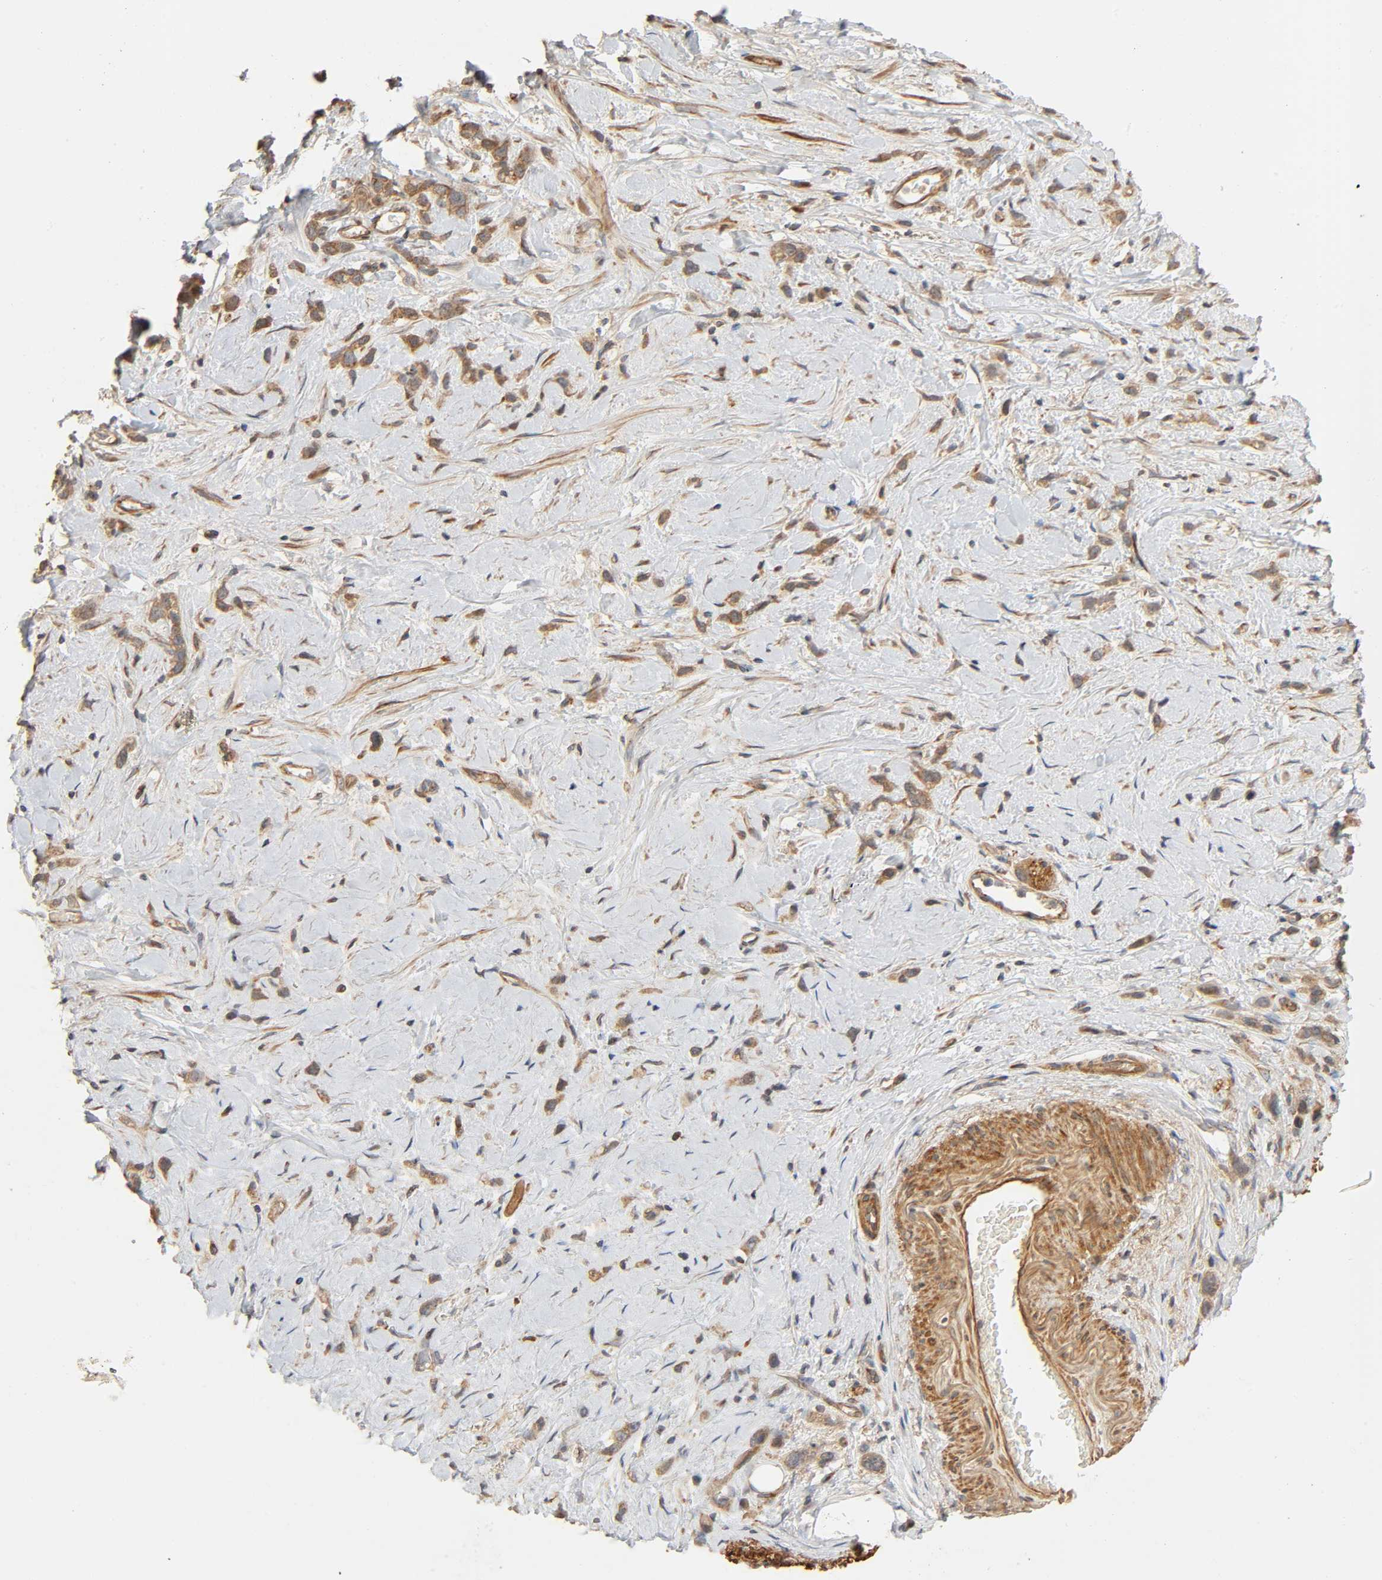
{"staining": {"intensity": "weak", "quantity": ">75%", "location": "cytoplasmic/membranous"}, "tissue": "stomach cancer", "cell_type": "Tumor cells", "image_type": "cancer", "snomed": [{"axis": "morphology", "description": "Normal tissue, NOS"}, {"axis": "morphology", "description": "Adenocarcinoma, NOS"}, {"axis": "morphology", "description": "Adenocarcinoma, High grade"}, {"axis": "topography", "description": "Stomach, upper"}, {"axis": "topography", "description": "Stomach"}], "caption": "Immunohistochemical staining of stomach cancer displays low levels of weak cytoplasmic/membranous protein expression in approximately >75% of tumor cells.", "gene": "SGSM1", "patient": {"sex": "female", "age": 65}}